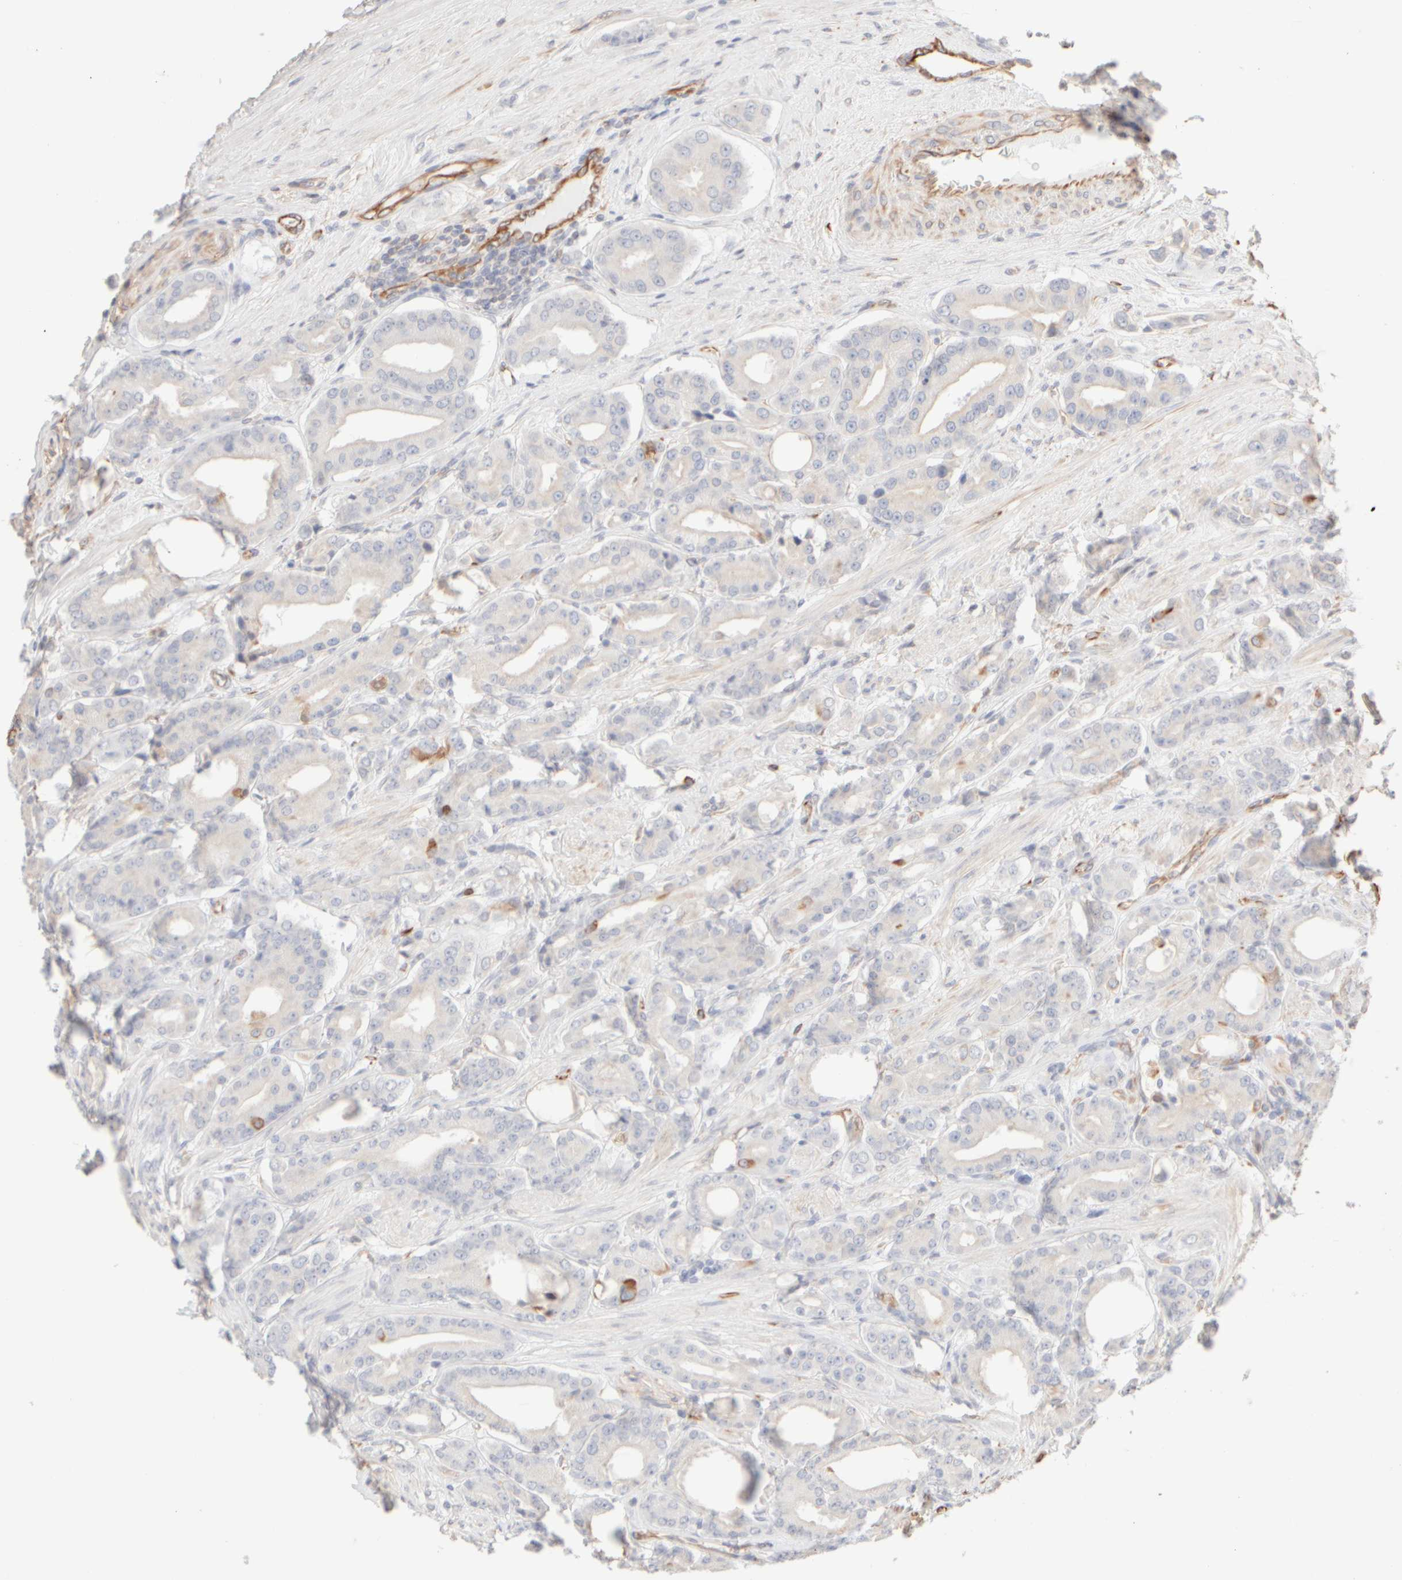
{"staining": {"intensity": "negative", "quantity": "none", "location": "none"}, "tissue": "prostate cancer", "cell_type": "Tumor cells", "image_type": "cancer", "snomed": [{"axis": "morphology", "description": "Adenocarcinoma, High grade"}, {"axis": "topography", "description": "Prostate"}], "caption": "High power microscopy image of an IHC micrograph of prostate adenocarcinoma (high-grade), revealing no significant expression in tumor cells.", "gene": "KRT15", "patient": {"sex": "male", "age": 71}}